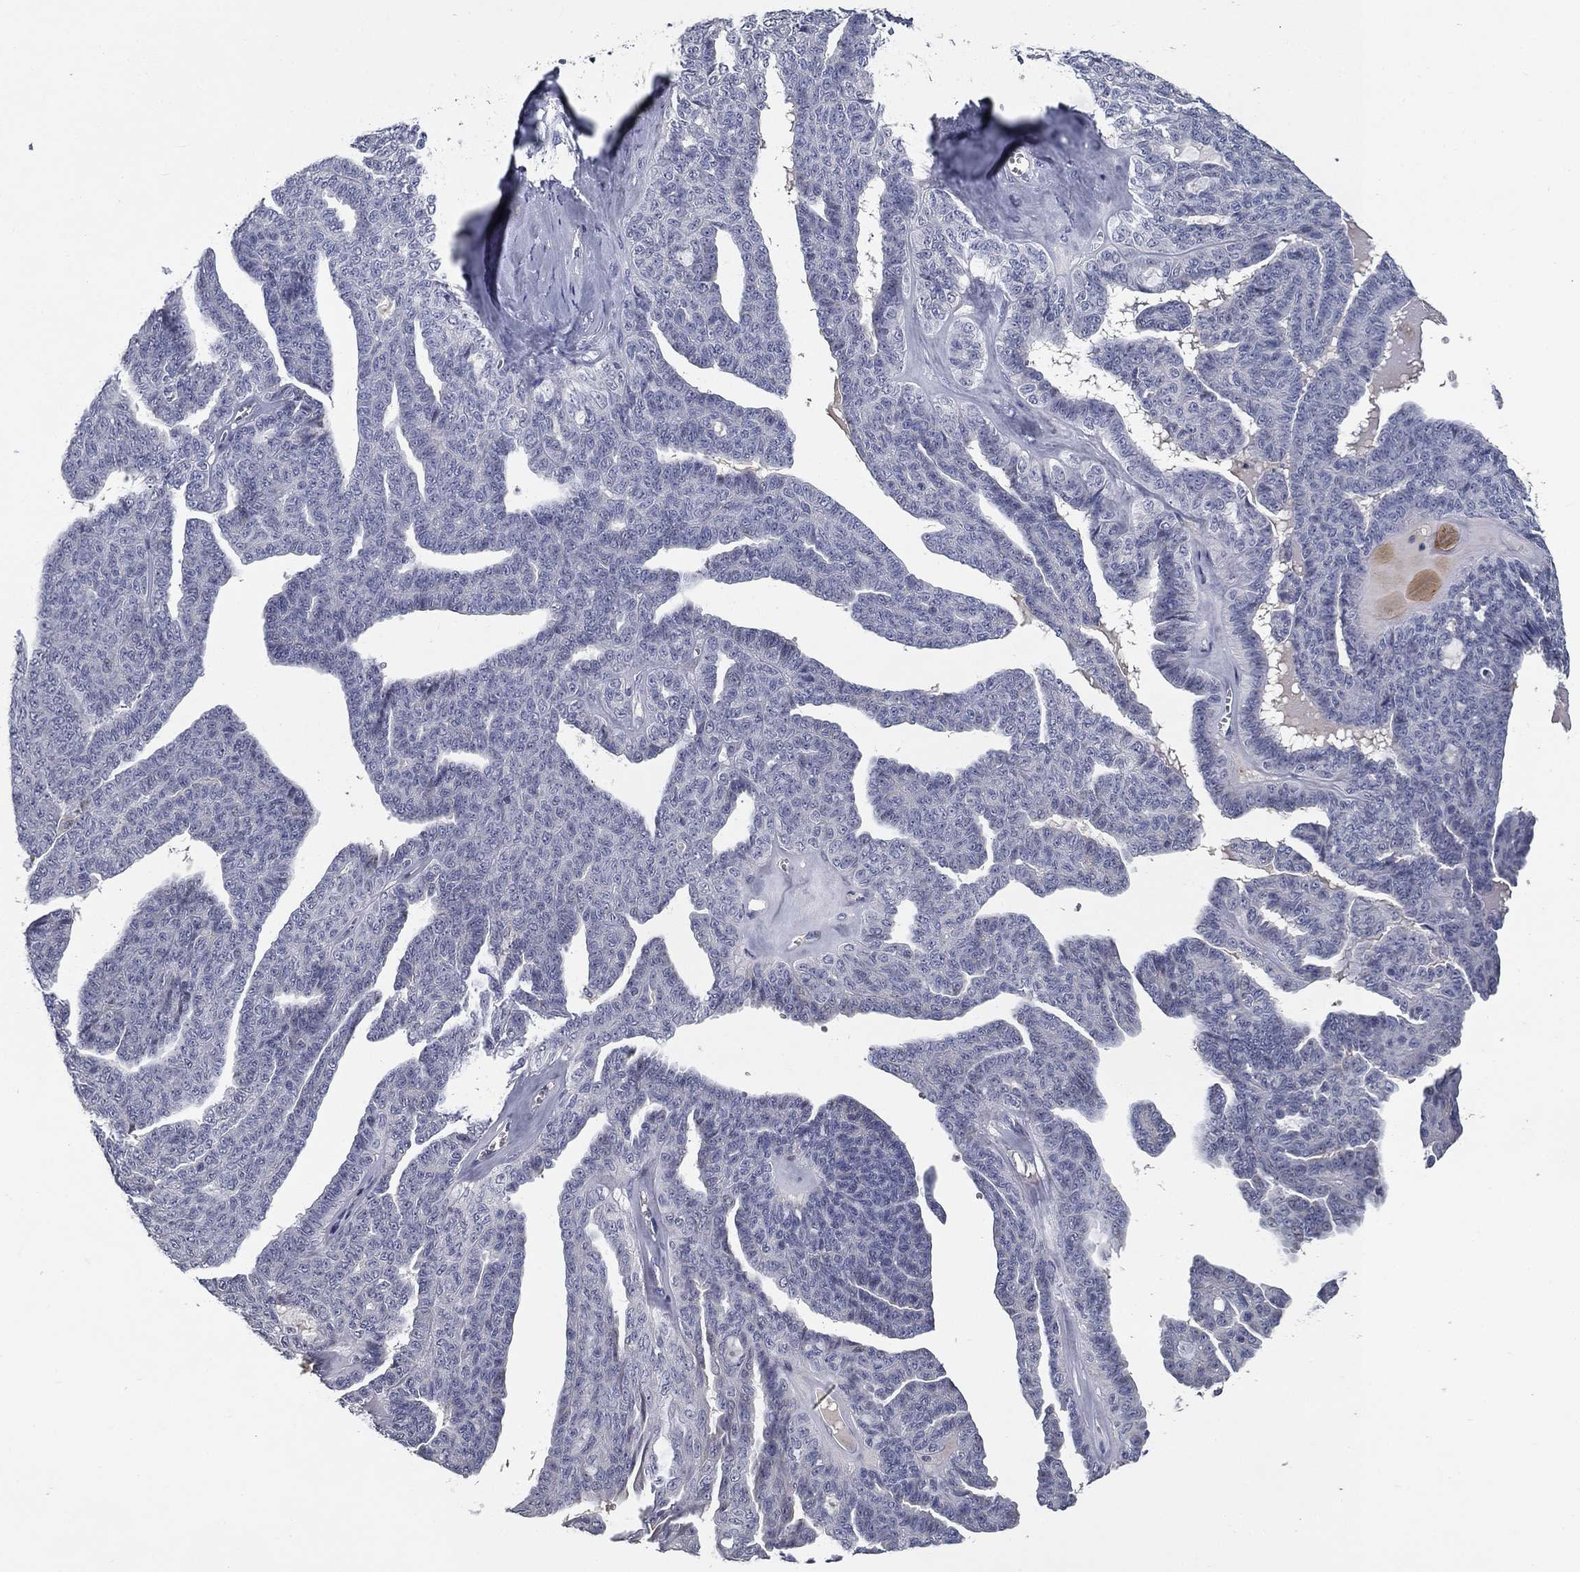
{"staining": {"intensity": "negative", "quantity": "none", "location": "none"}, "tissue": "ovarian cancer", "cell_type": "Tumor cells", "image_type": "cancer", "snomed": [{"axis": "morphology", "description": "Cystadenocarcinoma, serous, NOS"}, {"axis": "topography", "description": "Ovary"}], "caption": "This is an immunohistochemistry photomicrograph of ovarian cancer. There is no staining in tumor cells.", "gene": "CD274", "patient": {"sex": "female", "age": 71}}